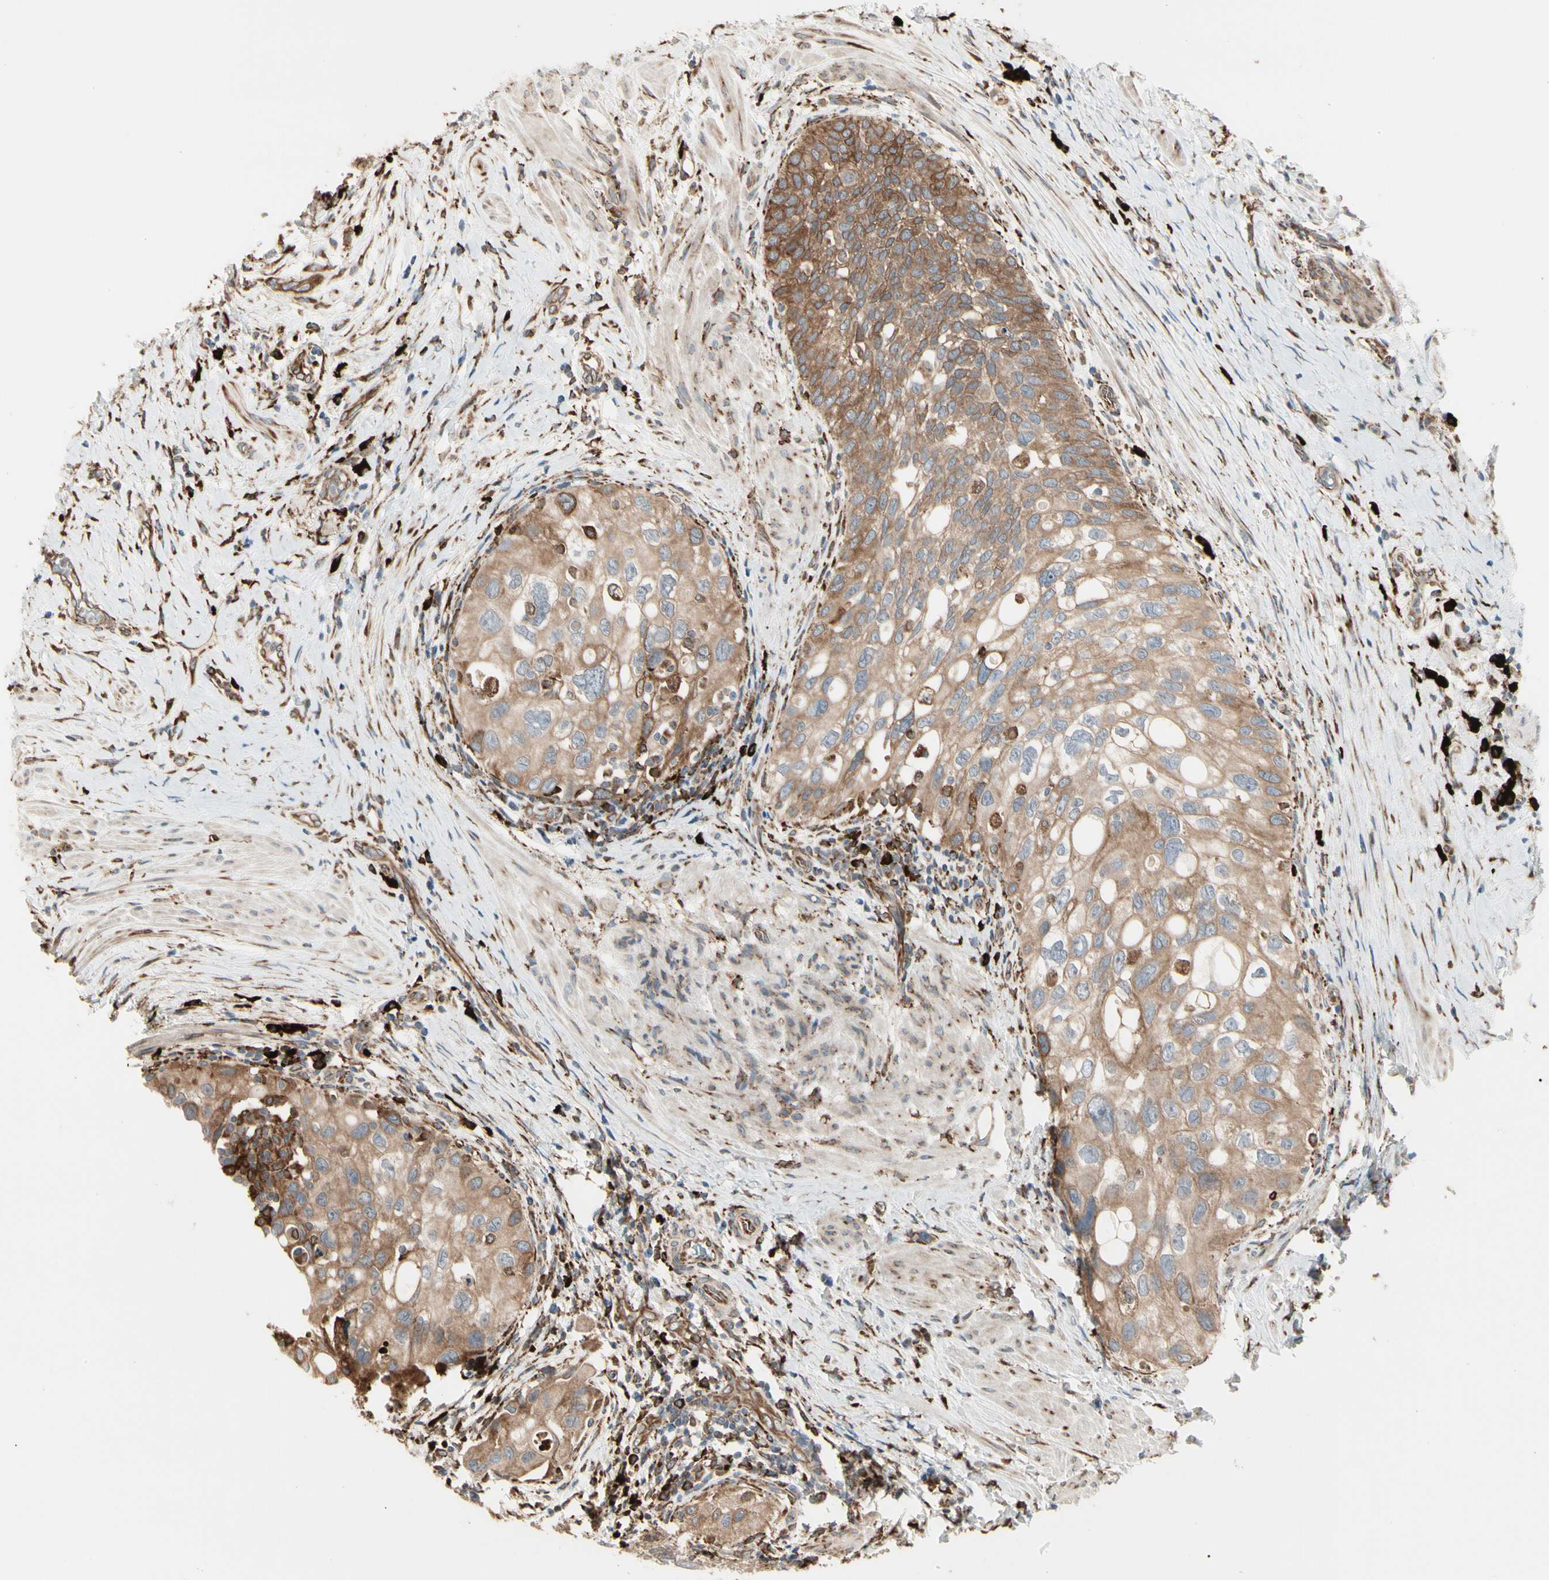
{"staining": {"intensity": "moderate", "quantity": ">75%", "location": "cytoplasmic/membranous"}, "tissue": "urothelial cancer", "cell_type": "Tumor cells", "image_type": "cancer", "snomed": [{"axis": "morphology", "description": "Urothelial carcinoma, High grade"}, {"axis": "topography", "description": "Urinary bladder"}], "caption": "Urothelial carcinoma (high-grade) was stained to show a protein in brown. There is medium levels of moderate cytoplasmic/membranous expression in about >75% of tumor cells. (Stains: DAB (3,3'-diaminobenzidine) in brown, nuclei in blue, Microscopy: brightfield microscopy at high magnification).", "gene": "HSP90B1", "patient": {"sex": "female", "age": 56}}